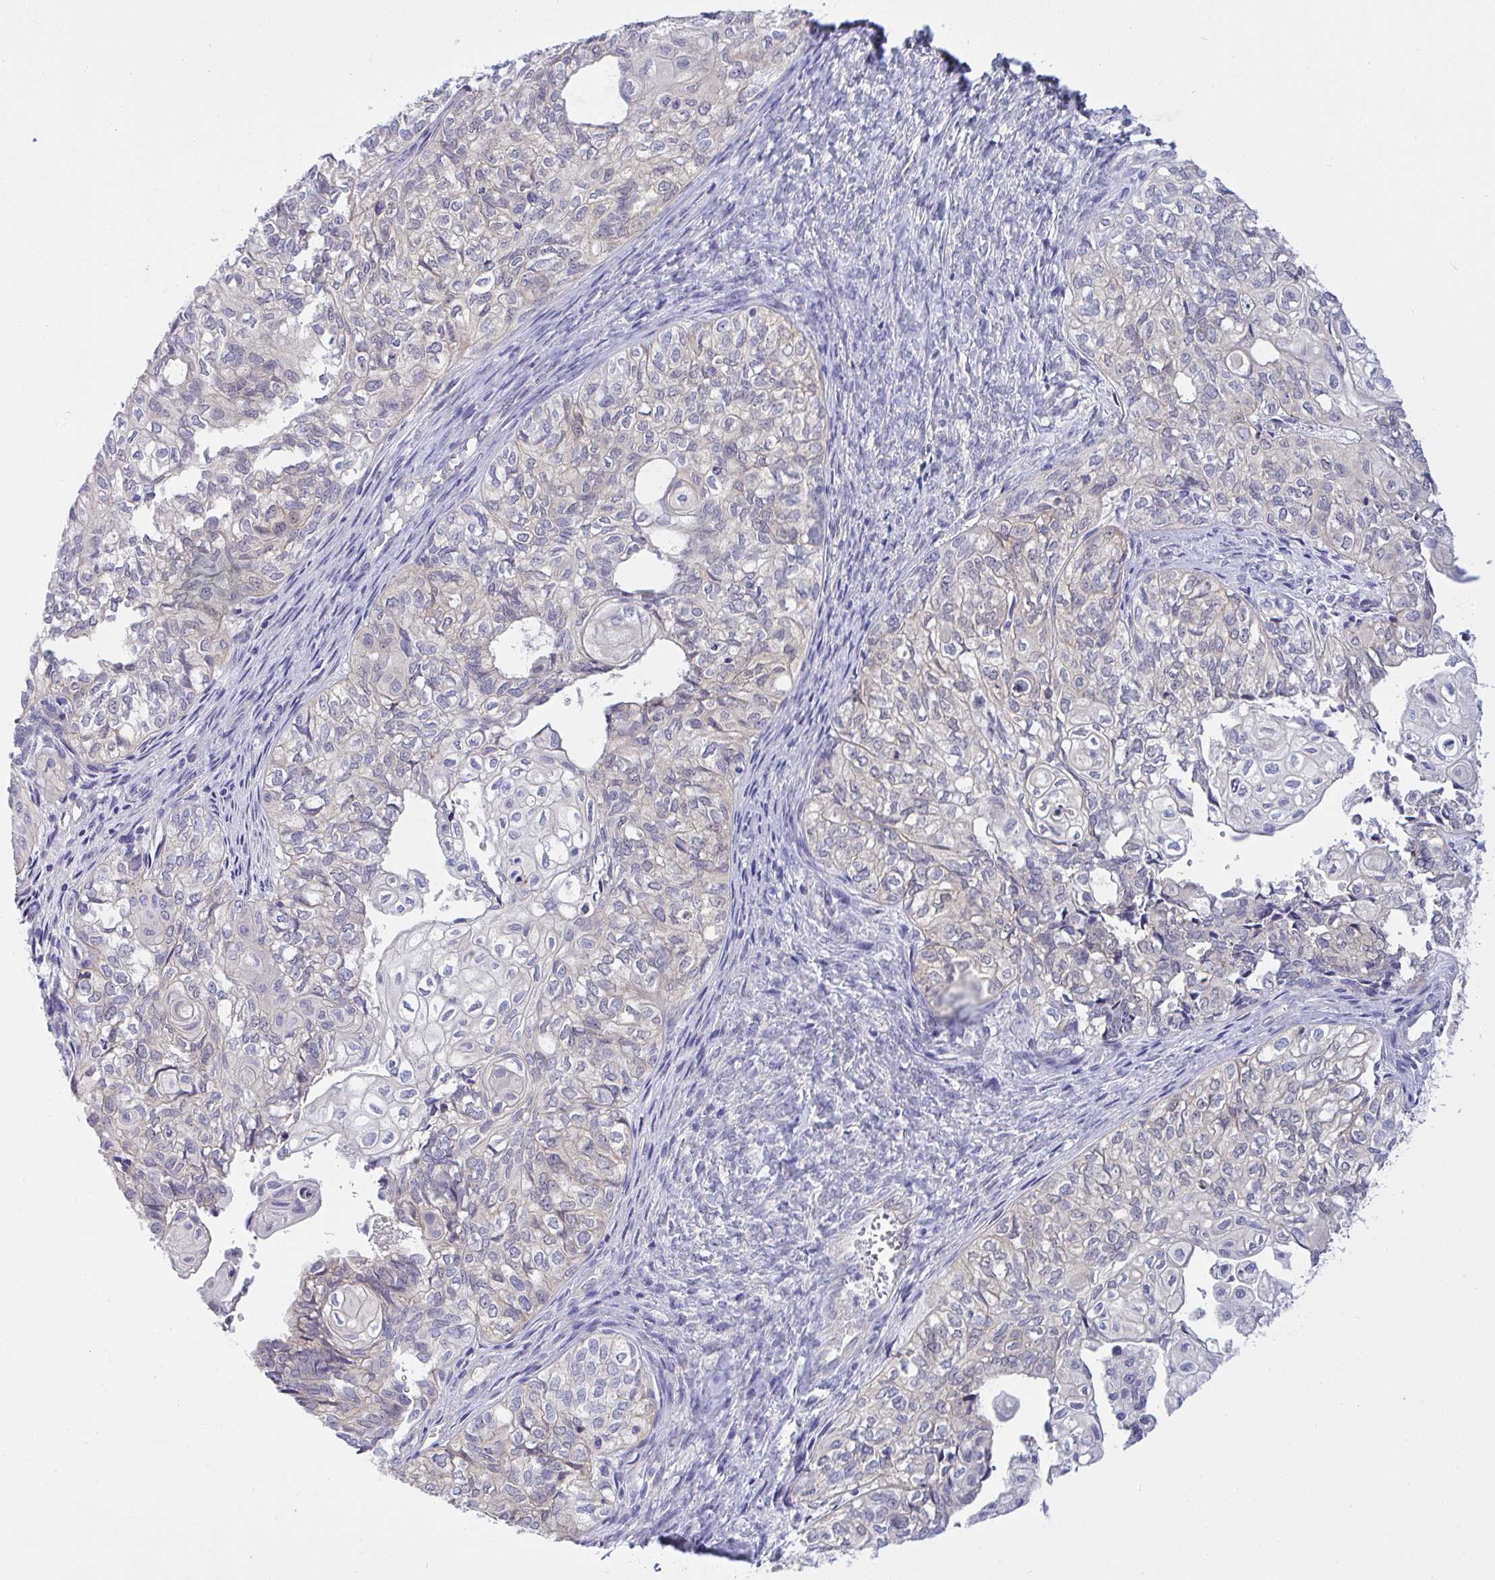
{"staining": {"intensity": "weak", "quantity": "25%-75%", "location": "cytoplasmic/membranous"}, "tissue": "ovarian cancer", "cell_type": "Tumor cells", "image_type": "cancer", "snomed": [{"axis": "morphology", "description": "Carcinoma, endometroid"}, {"axis": "topography", "description": "Ovary"}], "caption": "Ovarian cancer tissue exhibits weak cytoplasmic/membranous positivity in approximately 25%-75% of tumor cells", "gene": "HOXD12", "patient": {"sex": "female", "age": 64}}